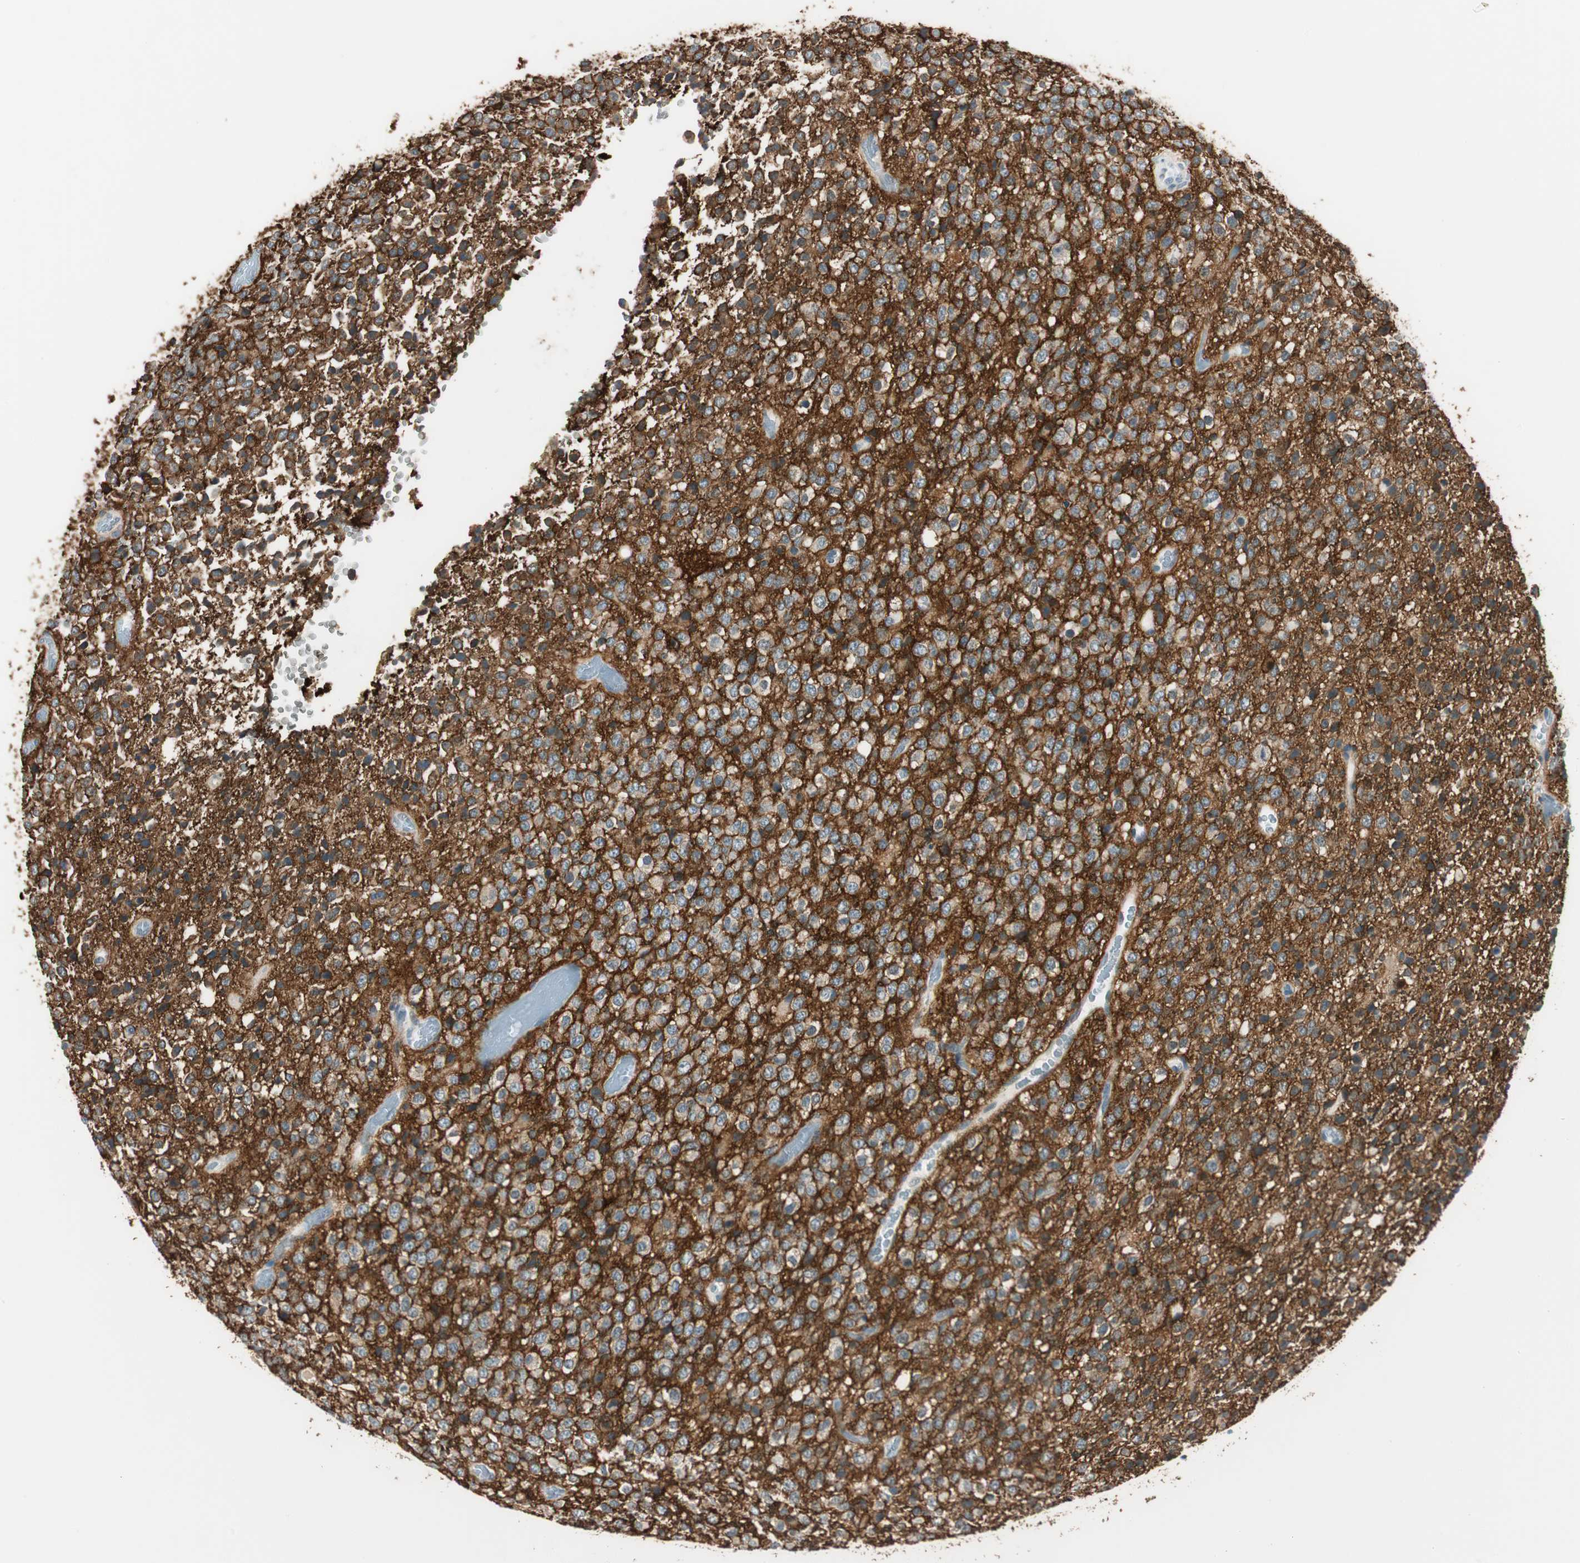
{"staining": {"intensity": "negative", "quantity": "none", "location": "none"}, "tissue": "glioma", "cell_type": "Tumor cells", "image_type": "cancer", "snomed": [{"axis": "morphology", "description": "Glioma, malignant, High grade"}, {"axis": "topography", "description": "pancreas cauda"}], "caption": "Protein analysis of malignant glioma (high-grade) demonstrates no significant positivity in tumor cells. Nuclei are stained in blue.", "gene": "GNAO1", "patient": {"sex": "male", "age": 60}}